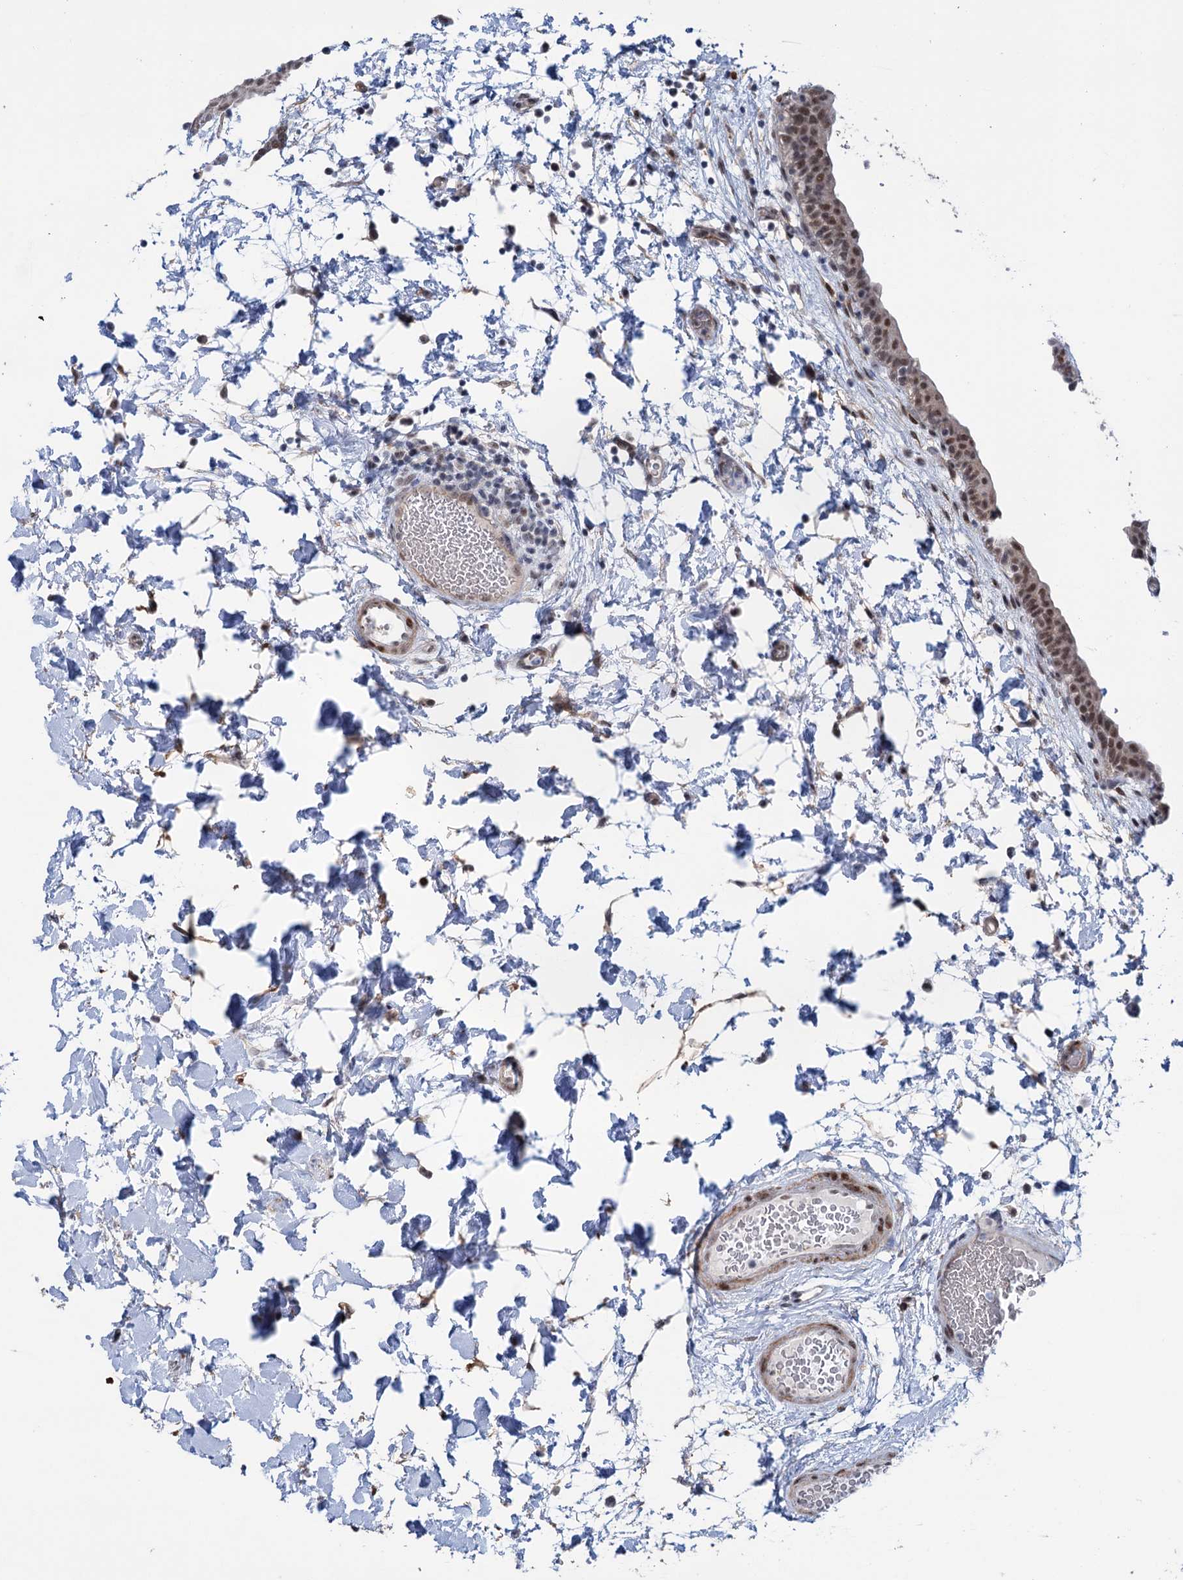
{"staining": {"intensity": "moderate", "quantity": ">75%", "location": "nuclear"}, "tissue": "urinary bladder", "cell_type": "Urothelial cells", "image_type": "normal", "snomed": [{"axis": "morphology", "description": "Normal tissue, NOS"}, {"axis": "topography", "description": "Urinary bladder"}], "caption": "Normal urinary bladder was stained to show a protein in brown. There is medium levels of moderate nuclear expression in about >75% of urothelial cells. Nuclei are stained in blue.", "gene": "FAM53A", "patient": {"sex": "male", "age": 83}}